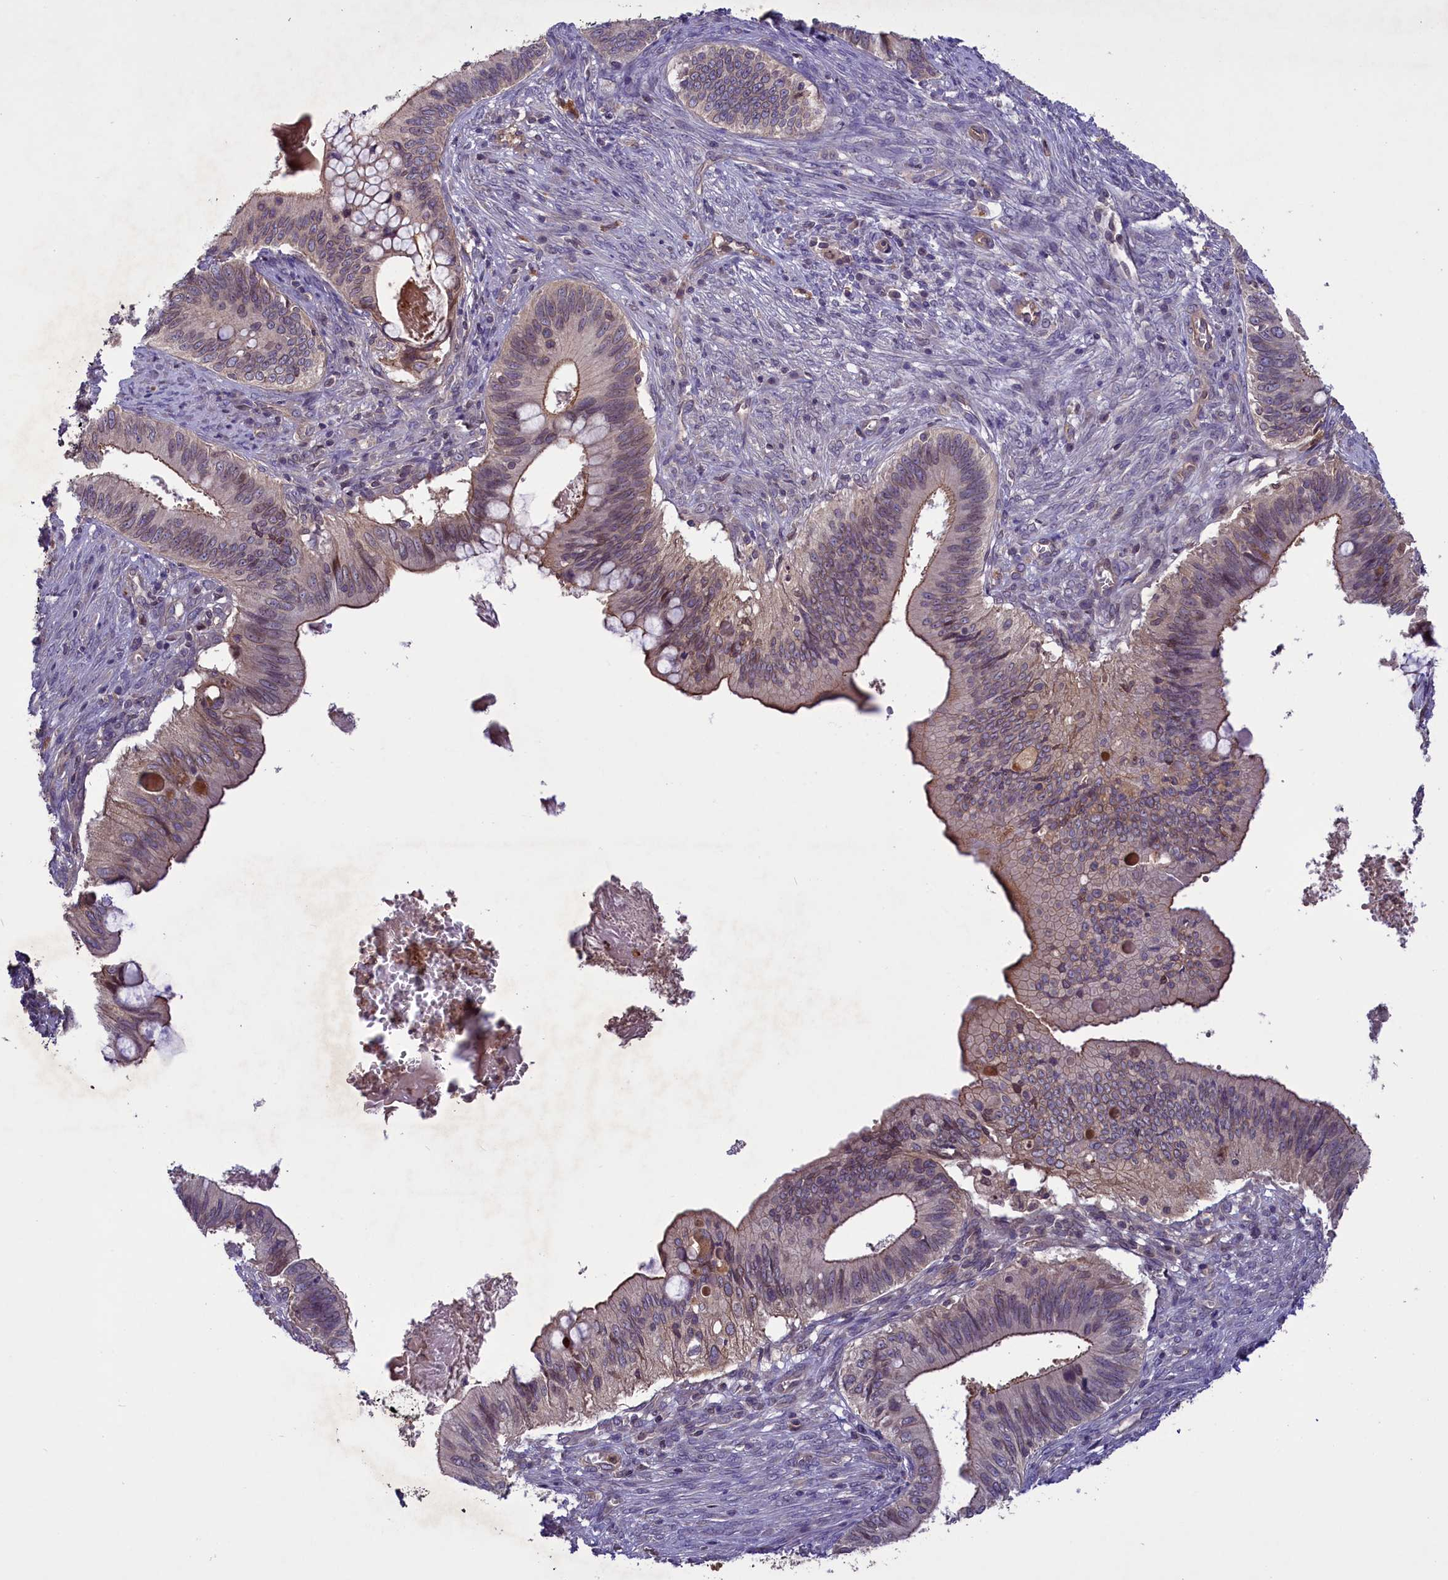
{"staining": {"intensity": "weak", "quantity": "25%-75%", "location": "cytoplasmic/membranous"}, "tissue": "cervical cancer", "cell_type": "Tumor cells", "image_type": "cancer", "snomed": [{"axis": "morphology", "description": "Adenocarcinoma, NOS"}, {"axis": "topography", "description": "Cervix"}], "caption": "Immunohistochemistry (IHC) of cervical cancer displays low levels of weak cytoplasmic/membranous positivity in about 25%-75% of tumor cells.", "gene": "CCDC125", "patient": {"sex": "female", "age": 42}}